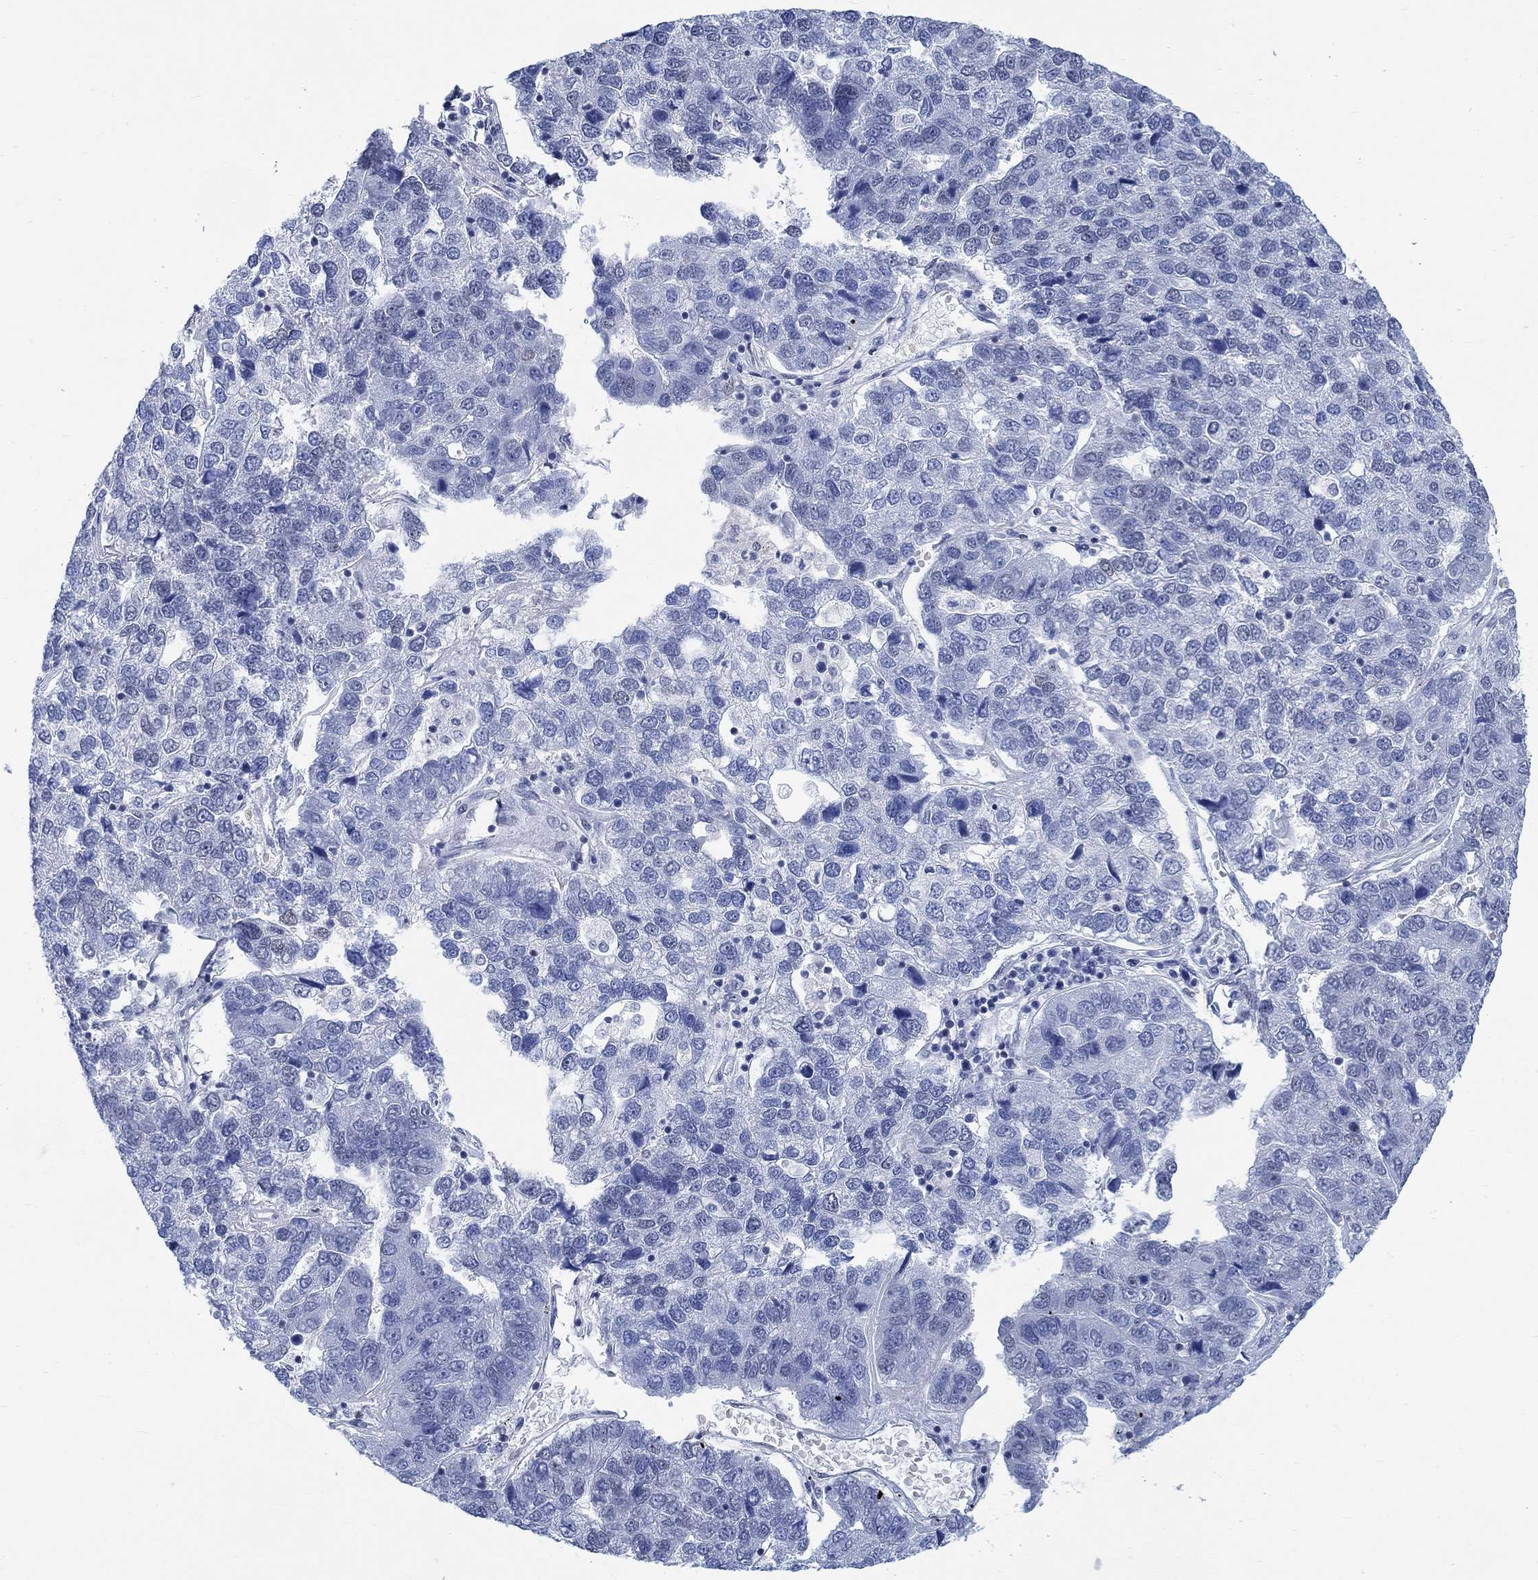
{"staining": {"intensity": "negative", "quantity": "none", "location": "none"}, "tissue": "pancreatic cancer", "cell_type": "Tumor cells", "image_type": "cancer", "snomed": [{"axis": "morphology", "description": "Adenocarcinoma, NOS"}, {"axis": "topography", "description": "Pancreas"}], "caption": "An immunohistochemistry (IHC) micrograph of pancreatic adenocarcinoma is shown. There is no staining in tumor cells of pancreatic adenocarcinoma.", "gene": "KCNH8", "patient": {"sex": "female", "age": 61}}